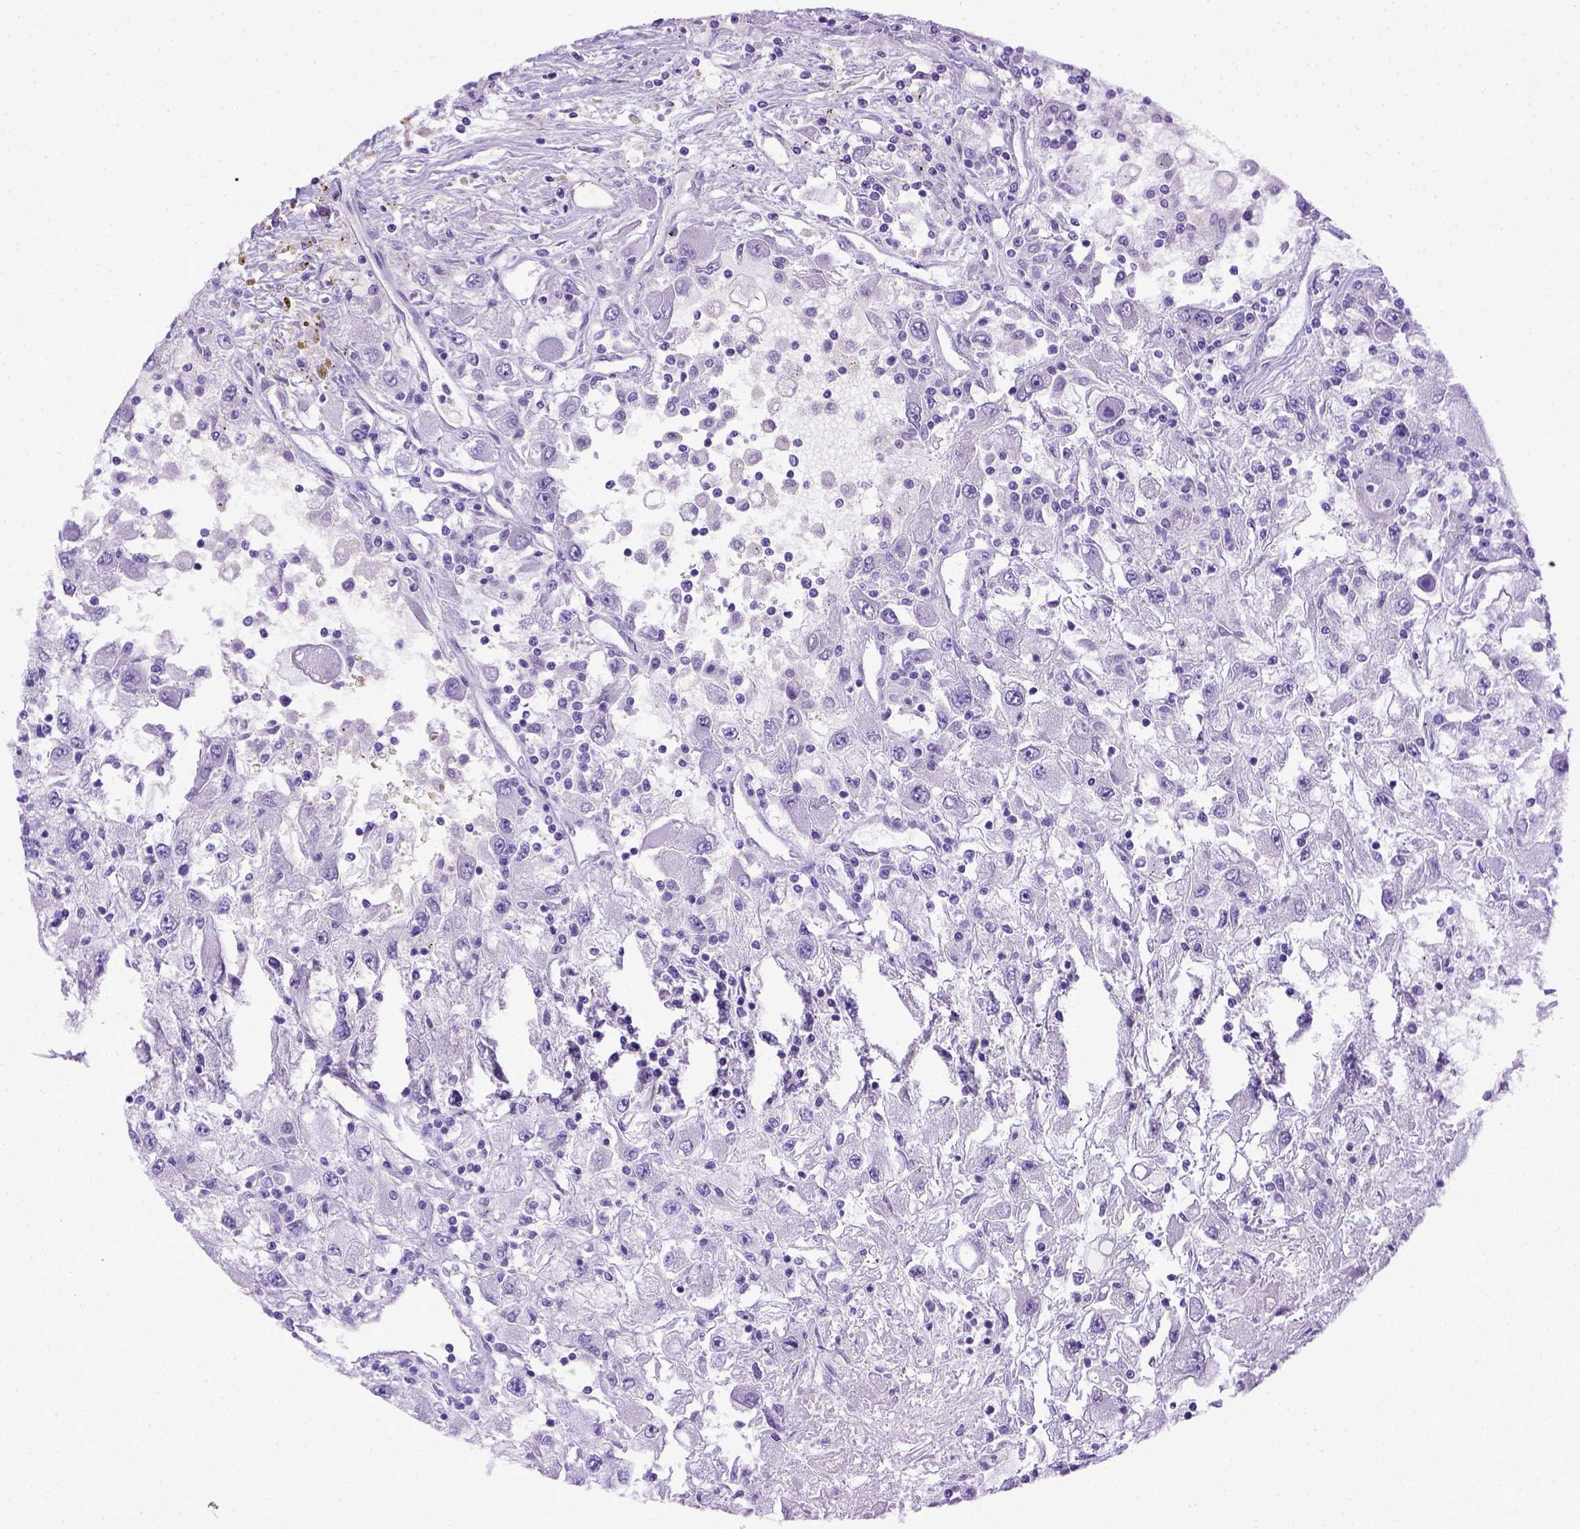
{"staining": {"intensity": "negative", "quantity": "none", "location": "none"}, "tissue": "renal cancer", "cell_type": "Tumor cells", "image_type": "cancer", "snomed": [{"axis": "morphology", "description": "Adenocarcinoma, NOS"}, {"axis": "topography", "description": "Kidney"}], "caption": "Tumor cells show no significant expression in renal adenocarcinoma.", "gene": "ITIH4", "patient": {"sex": "female", "age": 67}}